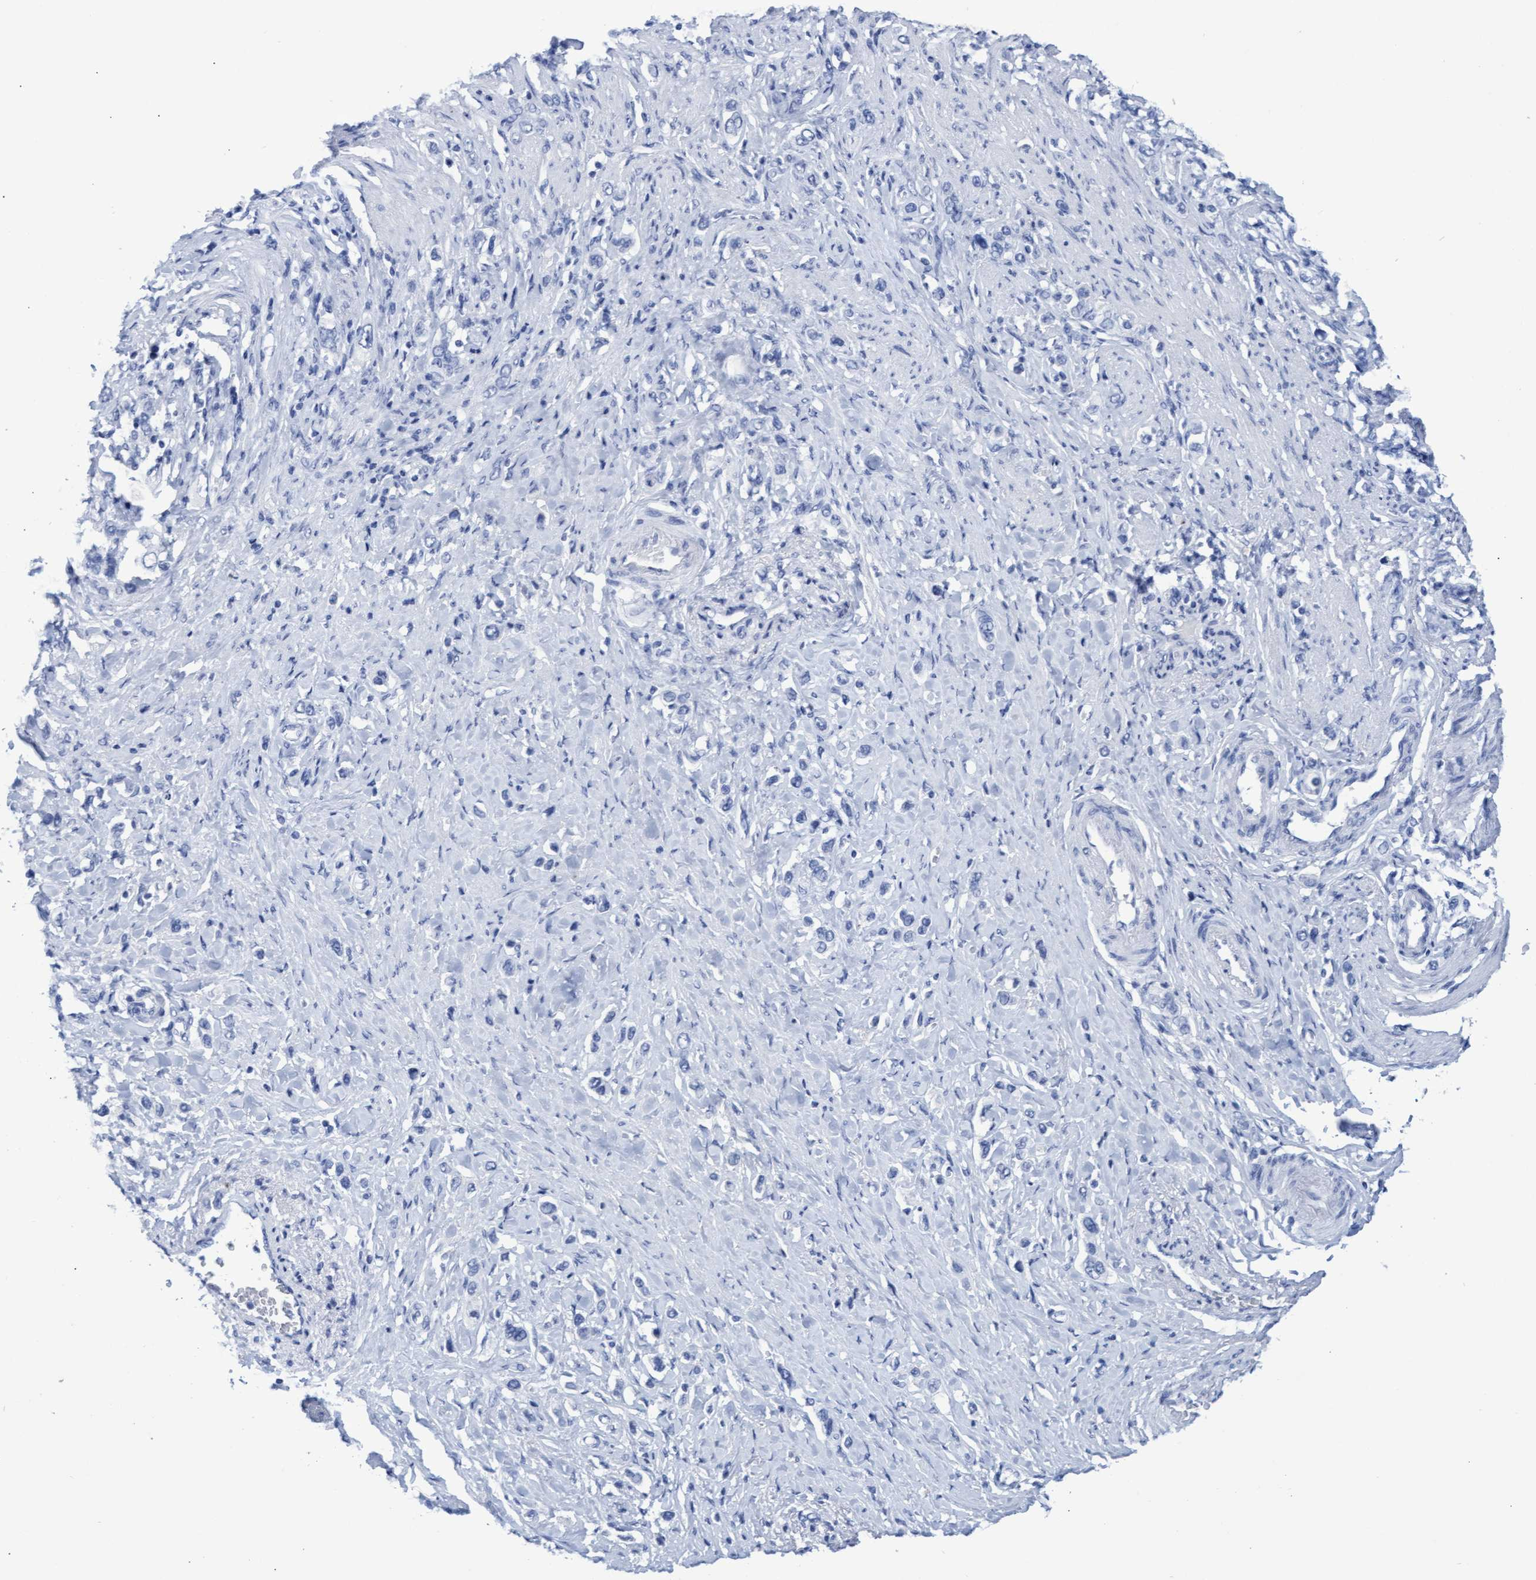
{"staining": {"intensity": "negative", "quantity": "none", "location": "none"}, "tissue": "stomach cancer", "cell_type": "Tumor cells", "image_type": "cancer", "snomed": [{"axis": "morphology", "description": "Adenocarcinoma, NOS"}, {"axis": "topography", "description": "Stomach"}], "caption": "DAB immunohistochemical staining of stomach cancer (adenocarcinoma) reveals no significant staining in tumor cells. (DAB immunohistochemistry (IHC), high magnification).", "gene": "INSL6", "patient": {"sex": "female", "age": 65}}